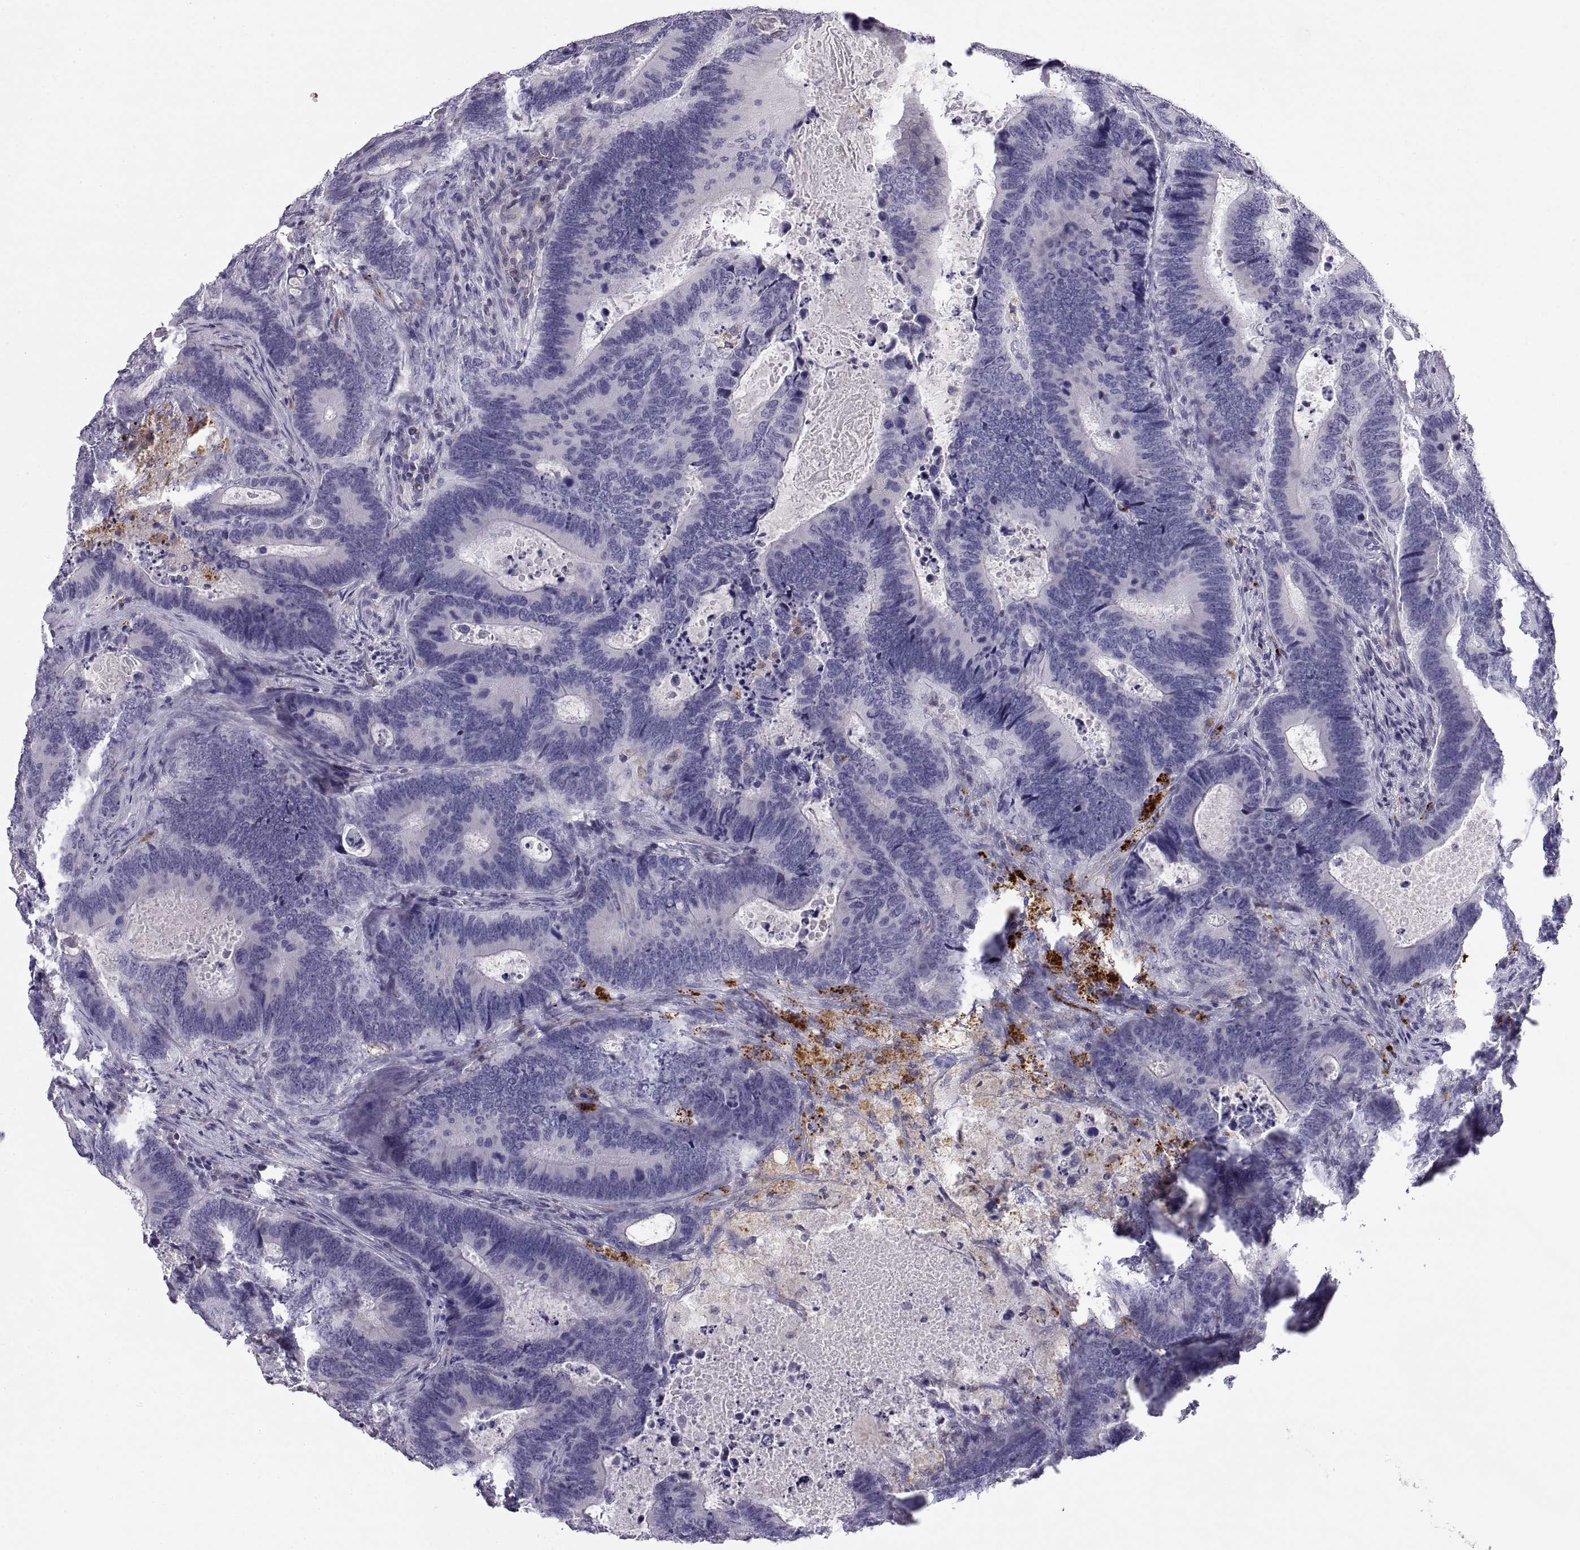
{"staining": {"intensity": "negative", "quantity": "none", "location": "none"}, "tissue": "colorectal cancer", "cell_type": "Tumor cells", "image_type": "cancer", "snomed": [{"axis": "morphology", "description": "Adenocarcinoma, NOS"}, {"axis": "topography", "description": "Colon"}], "caption": "Adenocarcinoma (colorectal) stained for a protein using immunohistochemistry (IHC) demonstrates no expression tumor cells.", "gene": "RGS19", "patient": {"sex": "female", "age": 82}}